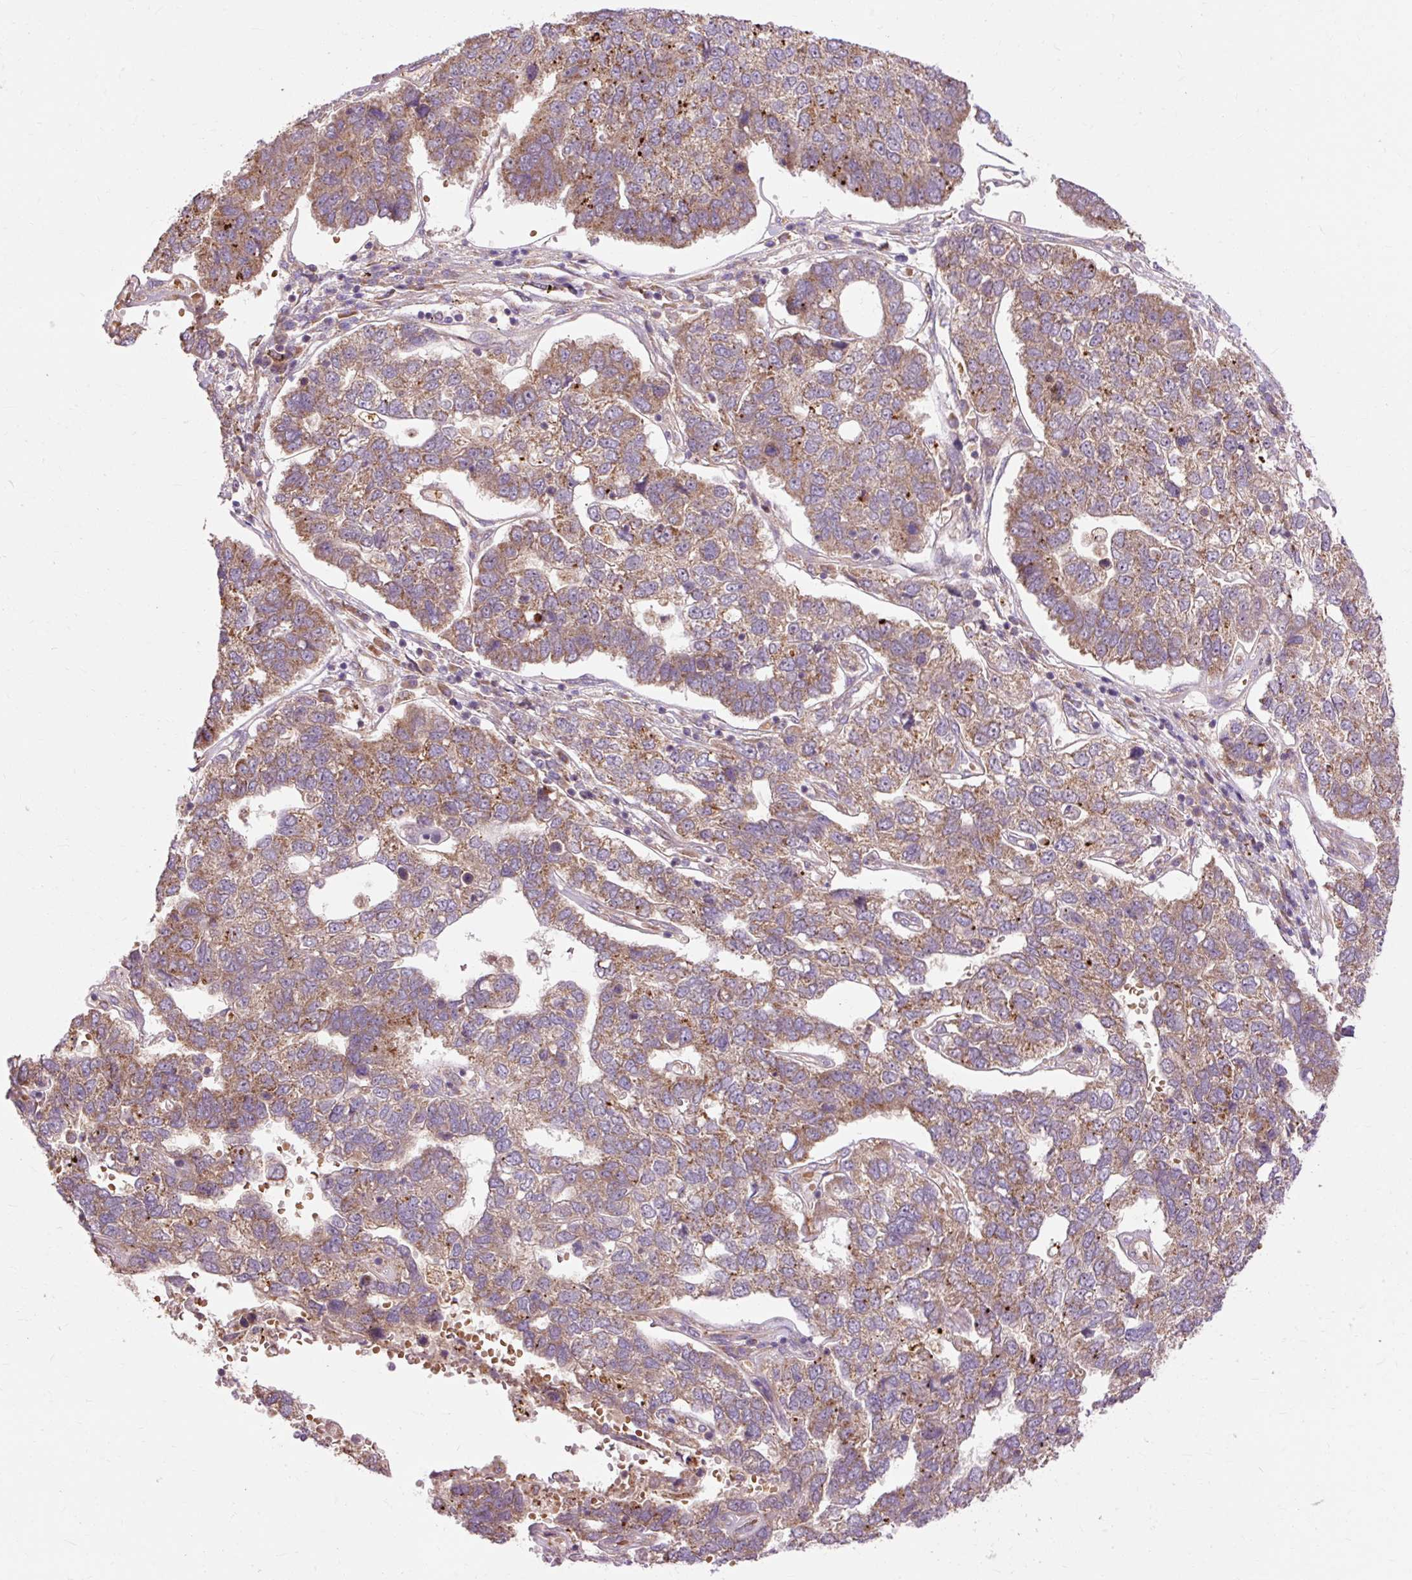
{"staining": {"intensity": "moderate", "quantity": ">75%", "location": "cytoplasmic/membranous"}, "tissue": "pancreatic cancer", "cell_type": "Tumor cells", "image_type": "cancer", "snomed": [{"axis": "morphology", "description": "Adenocarcinoma, NOS"}, {"axis": "topography", "description": "Pancreas"}], "caption": "Adenocarcinoma (pancreatic) stained with a protein marker shows moderate staining in tumor cells.", "gene": "RIPOR3", "patient": {"sex": "female", "age": 61}}